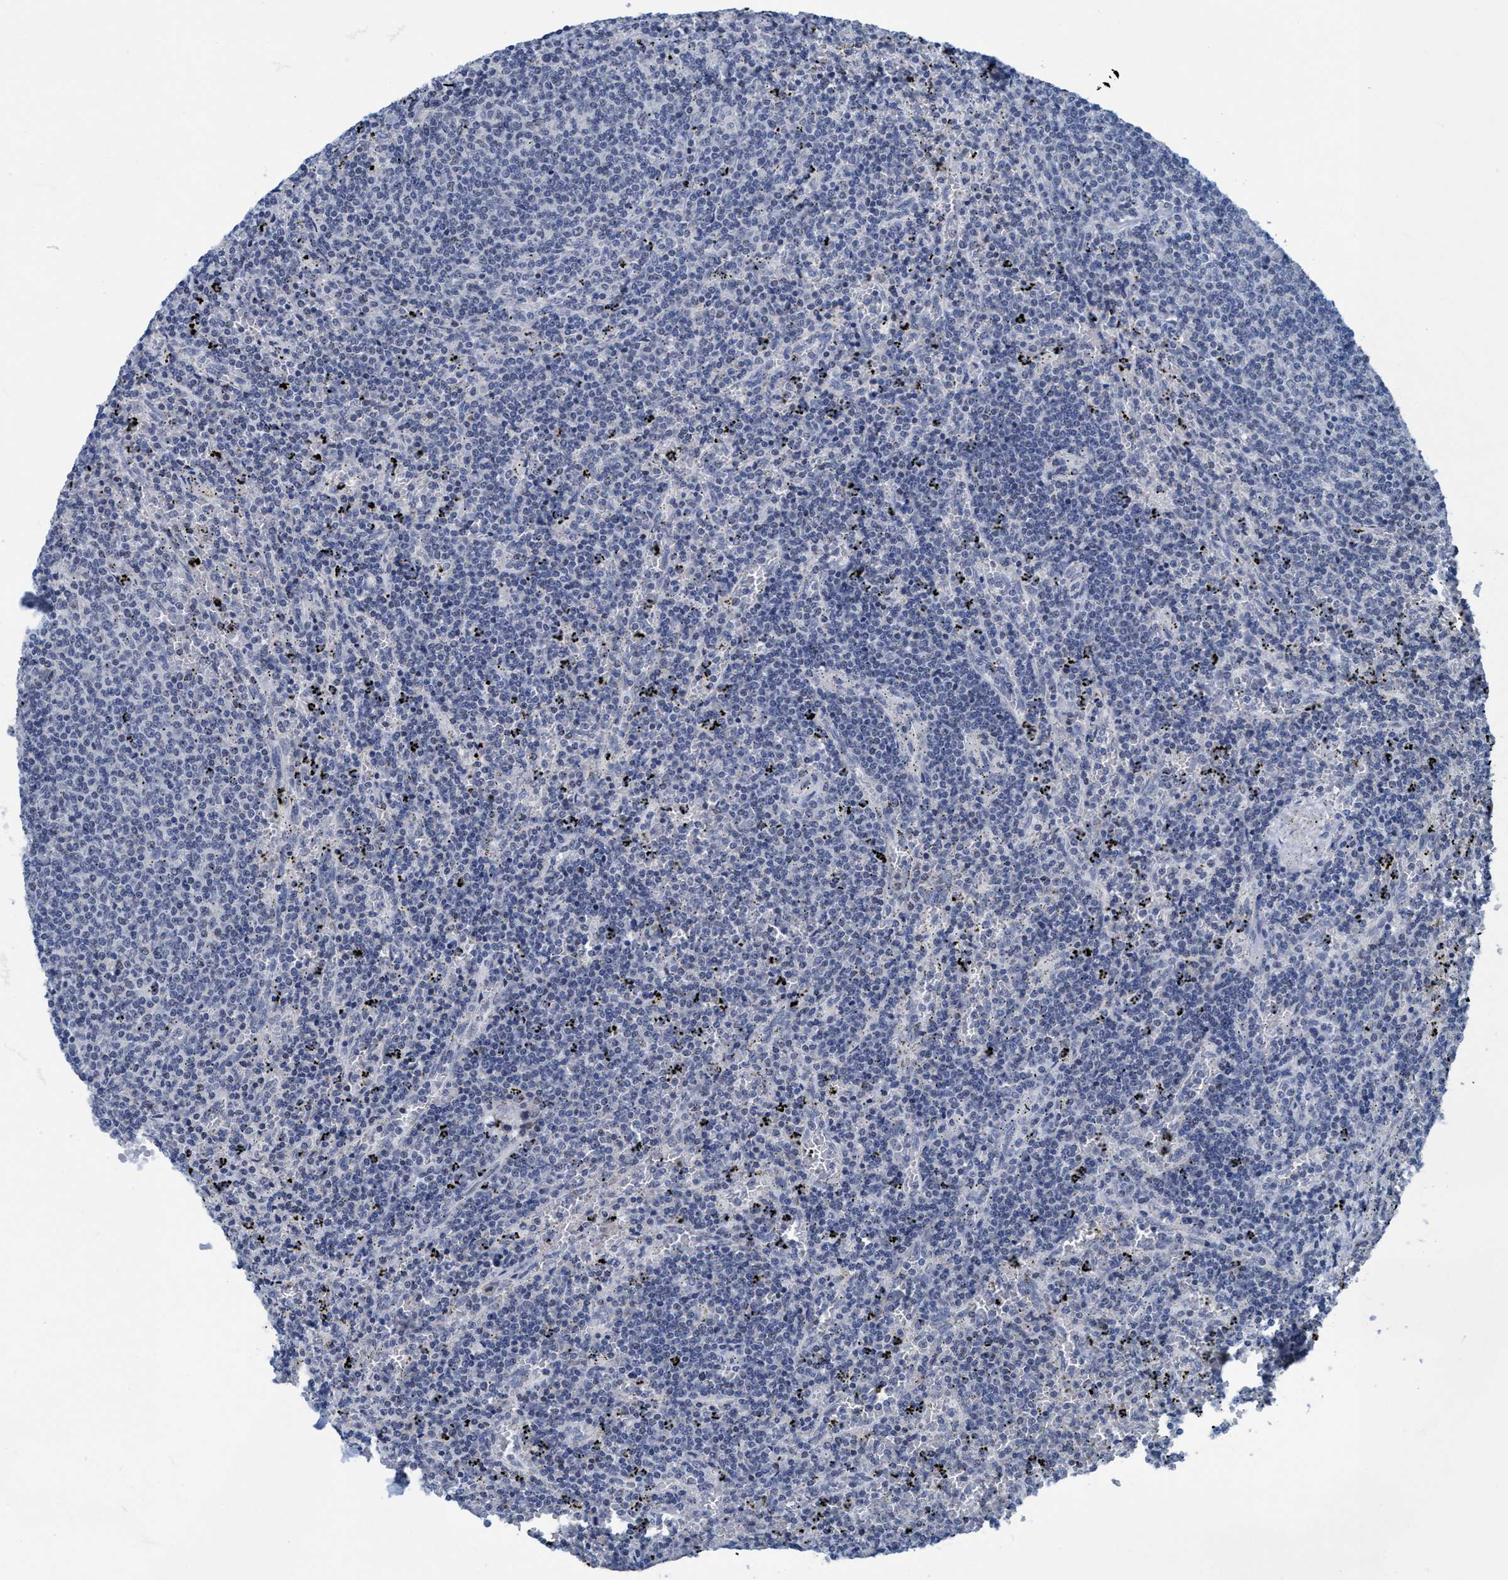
{"staining": {"intensity": "negative", "quantity": "none", "location": "none"}, "tissue": "lymphoma", "cell_type": "Tumor cells", "image_type": "cancer", "snomed": [{"axis": "morphology", "description": "Malignant lymphoma, non-Hodgkin's type, Low grade"}, {"axis": "topography", "description": "Spleen"}], "caption": "Tumor cells show no significant protein expression in lymphoma.", "gene": "DNAI1", "patient": {"sex": "female", "age": 50}}